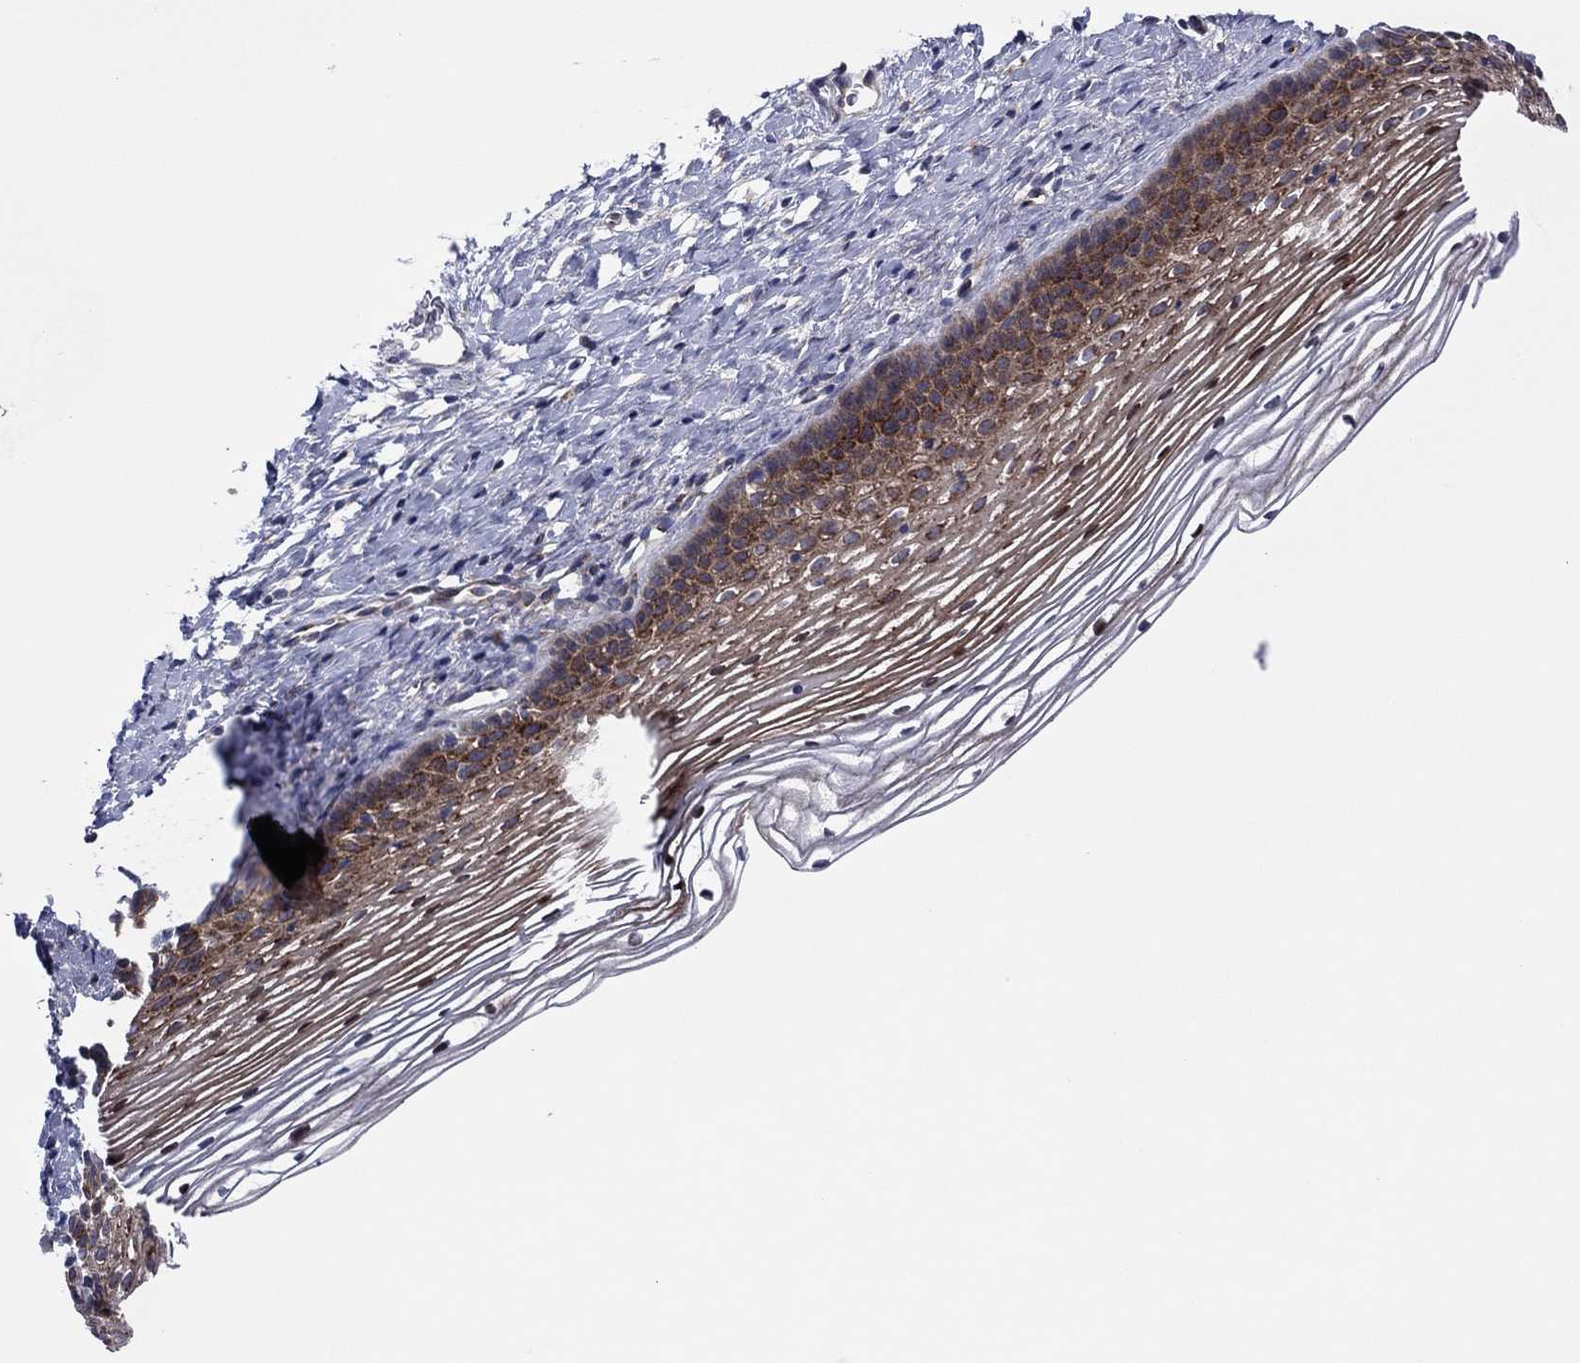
{"staining": {"intensity": "moderate", "quantity": ">75%", "location": "cytoplasmic/membranous"}, "tissue": "cervix", "cell_type": "Squamous epithelial cells", "image_type": "normal", "snomed": [{"axis": "morphology", "description": "Normal tissue, NOS"}, {"axis": "topography", "description": "Cervix"}], "caption": "A micrograph showing moderate cytoplasmic/membranous expression in about >75% of squamous epithelial cells in benign cervix, as visualized by brown immunohistochemical staining.", "gene": "GPR155", "patient": {"sex": "female", "age": 39}}